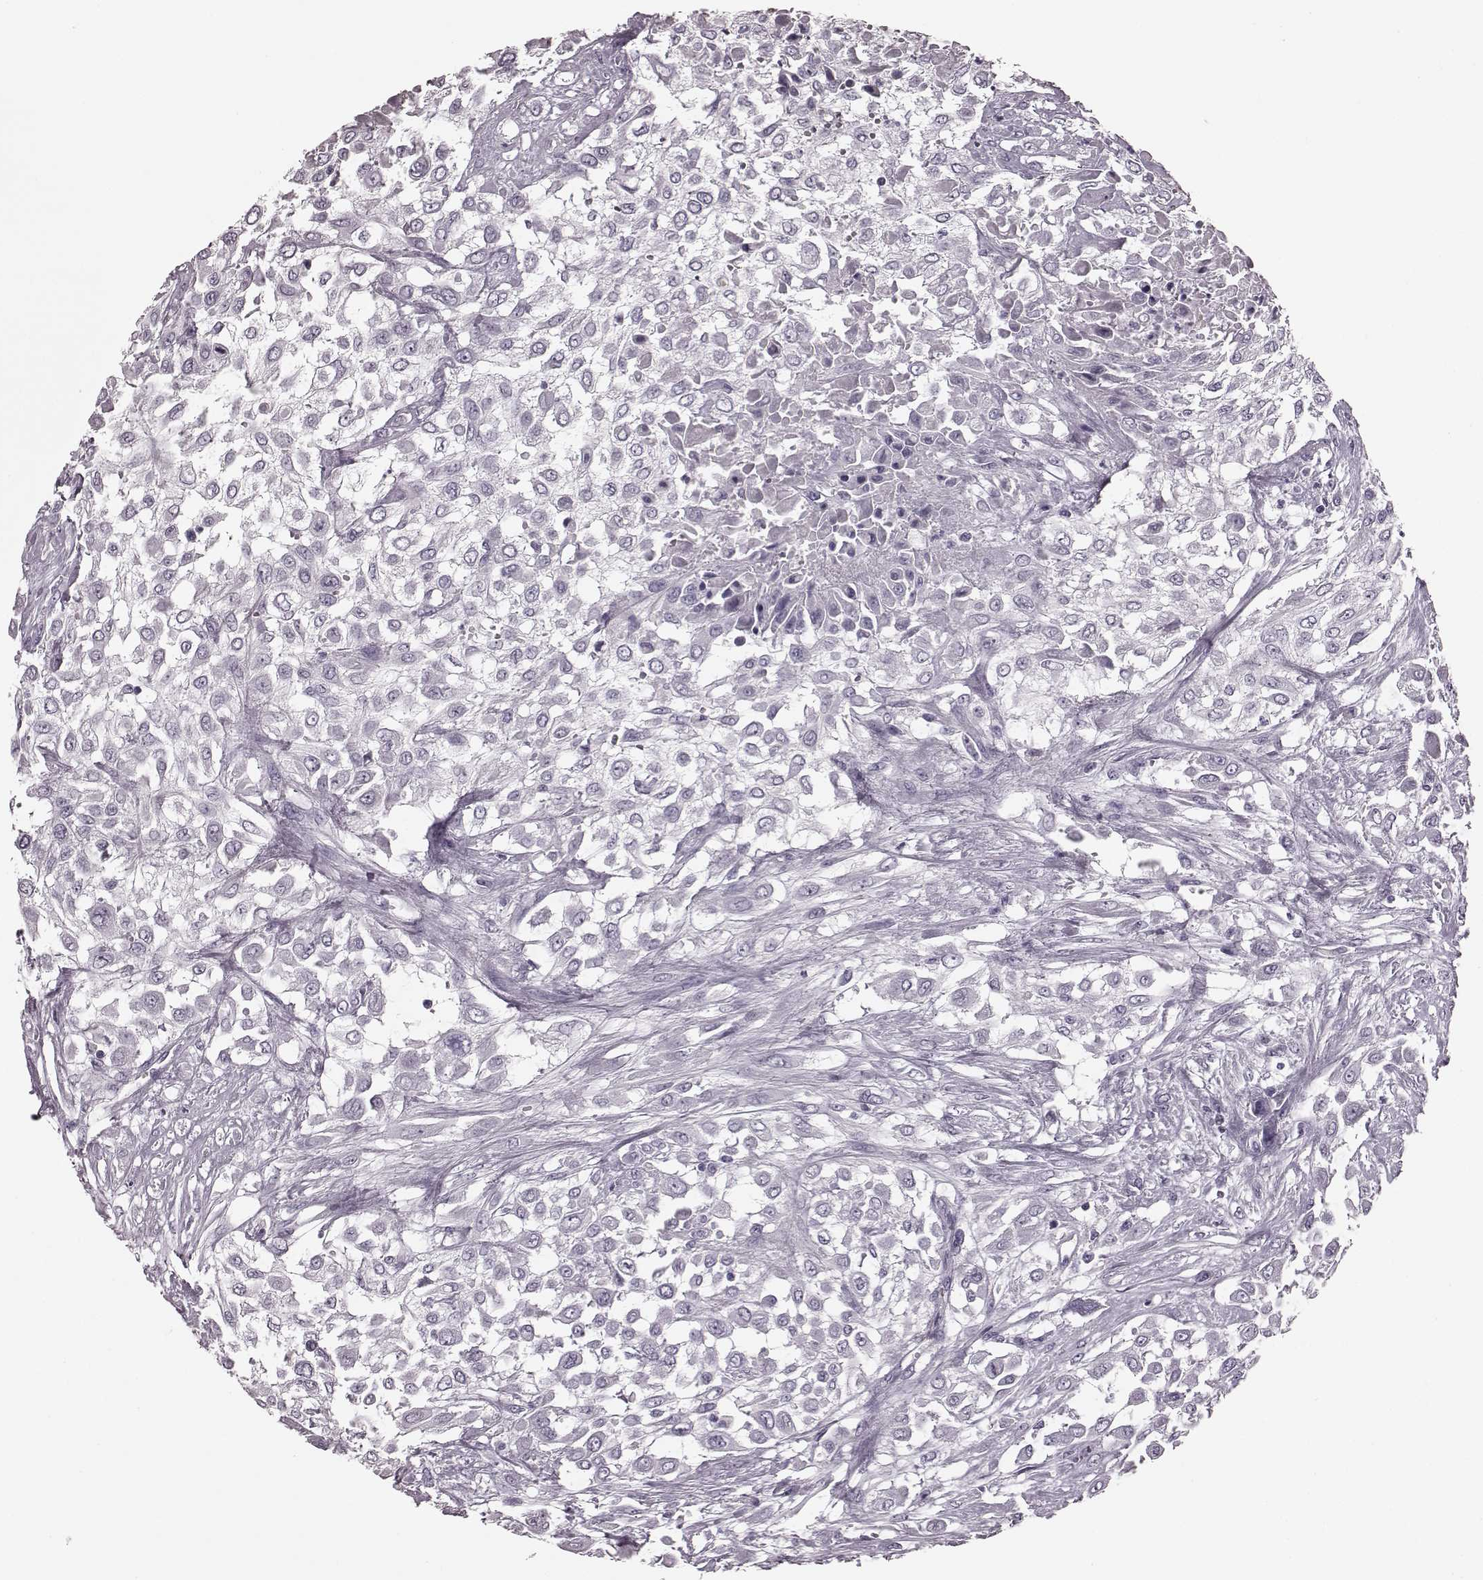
{"staining": {"intensity": "negative", "quantity": "none", "location": "none"}, "tissue": "urothelial cancer", "cell_type": "Tumor cells", "image_type": "cancer", "snomed": [{"axis": "morphology", "description": "Urothelial carcinoma, High grade"}, {"axis": "topography", "description": "Urinary bladder"}], "caption": "Histopathology image shows no protein staining in tumor cells of urothelial carcinoma (high-grade) tissue.", "gene": "TRPM1", "patient": {"sex": "male", "age": 57}}